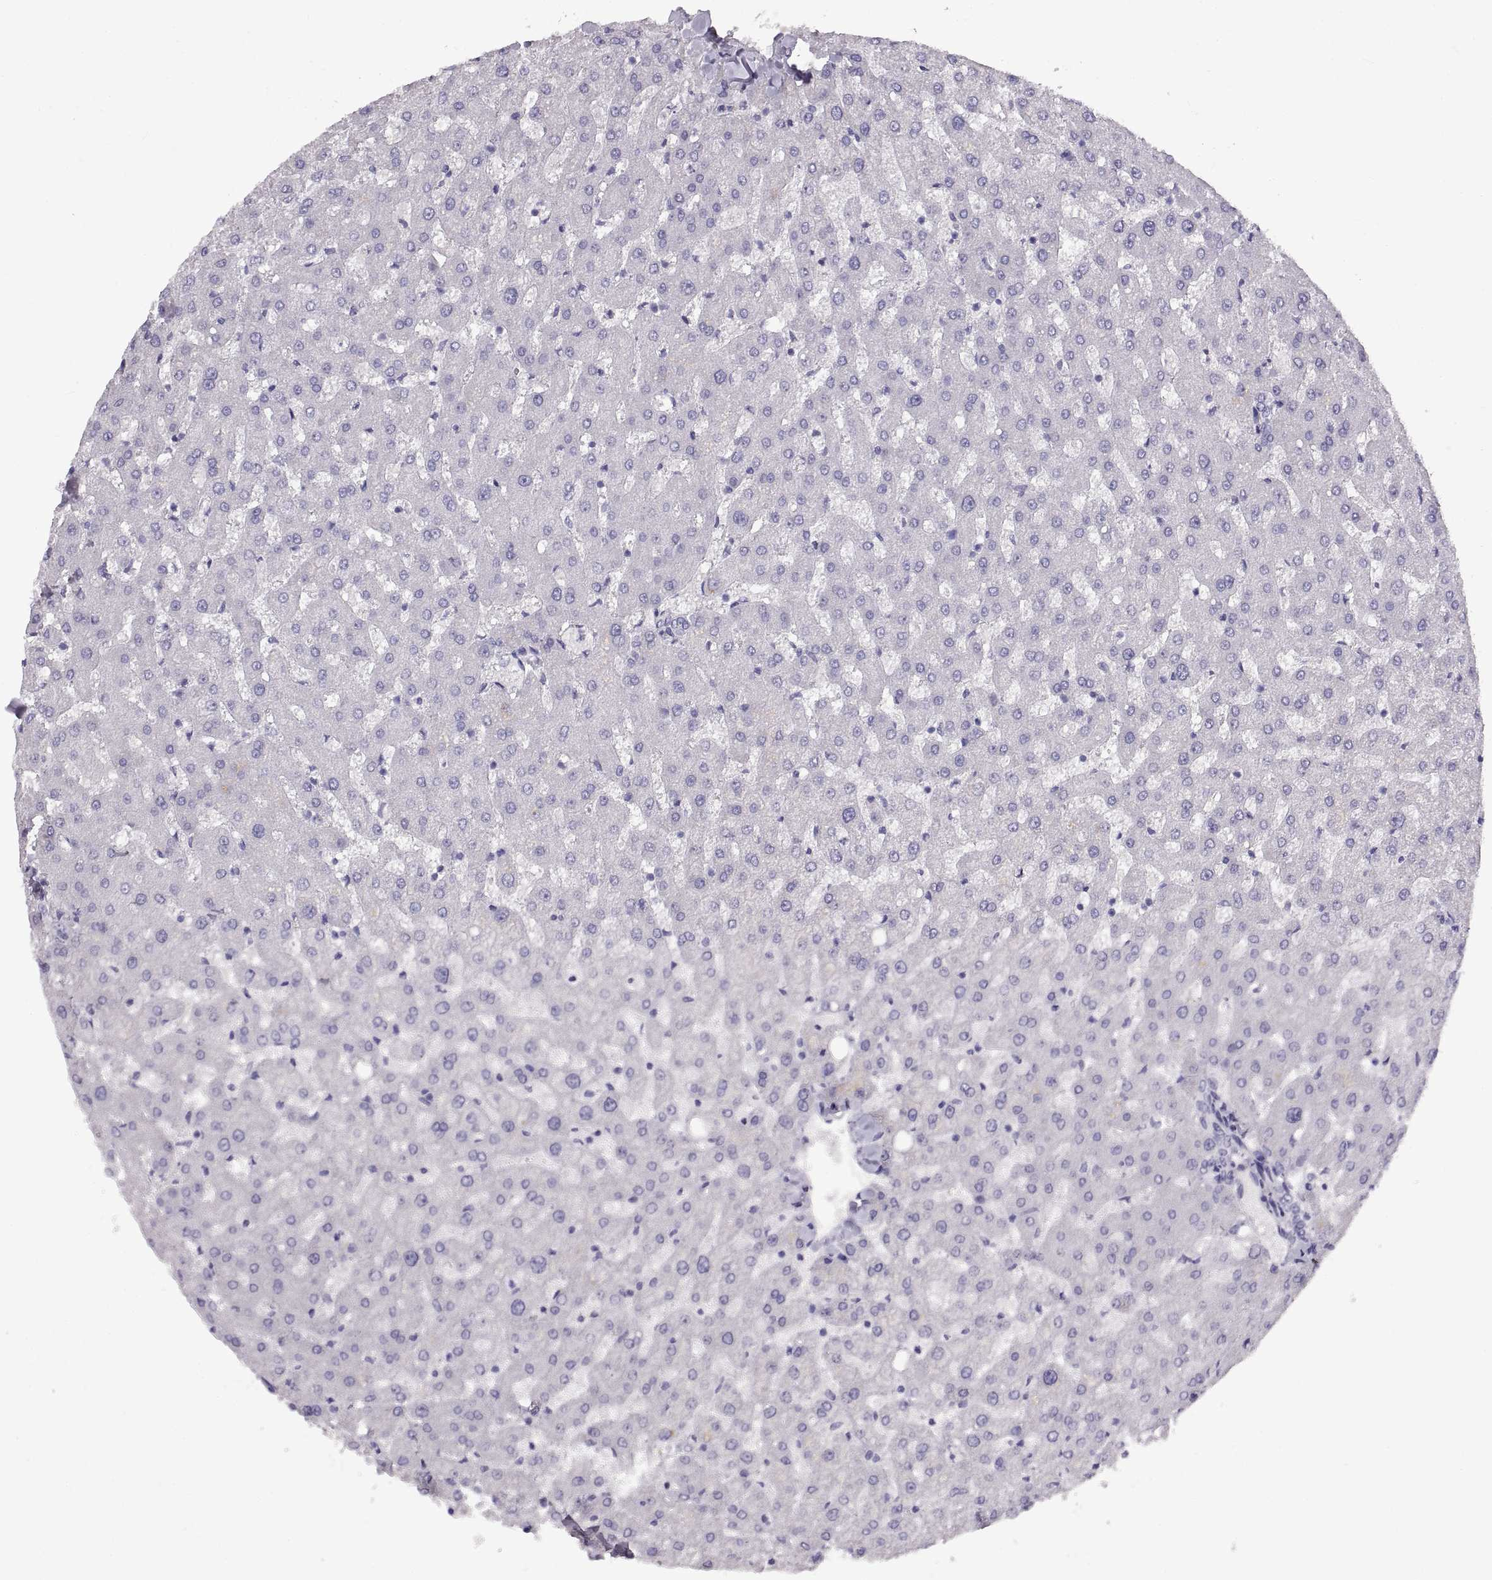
{"staining": {"intensity": "negative", "quantity": "none", "location": "none"}, "tissue": "liver", "cell_type": "Cholangiocytes", "image_type": "normal", "snomed": [{"axis": "morphology", "description": "Normal tissue, NOS"}, {"axis": "topography", "description": "Liver"}], "caption": "This is a micrograph of immunohistochemistry staining of unremarkable liver, which shows no expression in cholangiocytes.", "gene": "CRYBB3", "patient": {"sex": "female", "age": 50}}